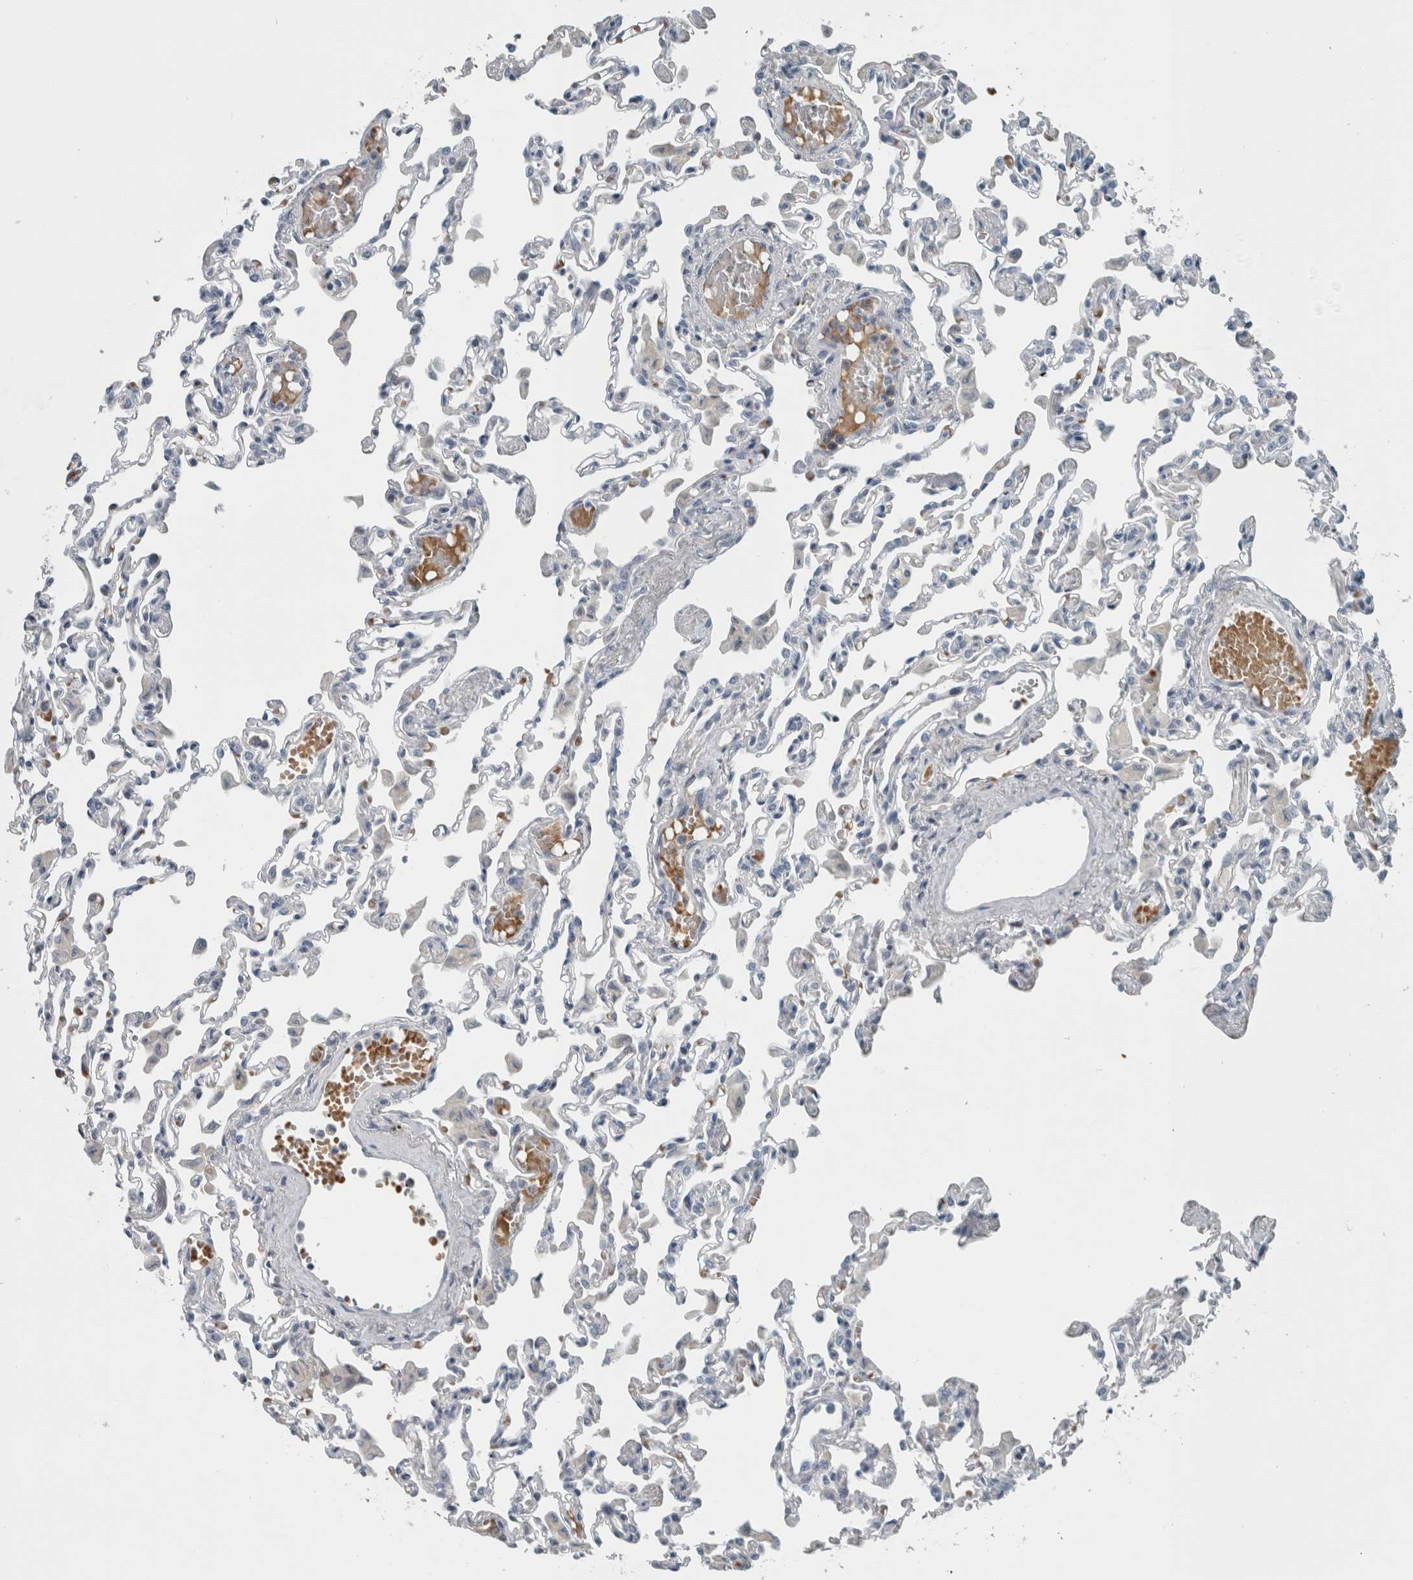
{"staining": {"intensity": "negative", "quantity": "none", "location": "none"}, "tissue": "lung", "cell_type": "Alveolar cells", "image_type": "normal", "snomed": [{"axis": "morphology", "description": "Normal tissue, NOS"}, {"axis": "topography", "description": "Bronchus"}, {"axis": "topography", "description": "Lung"}], "caption": "This is a micrograph of IHC staining of normal lung, which shows no staining in alveolar cells.", "gene": "SH3GL2", "patient": {"sex": "female", "age": 49}}